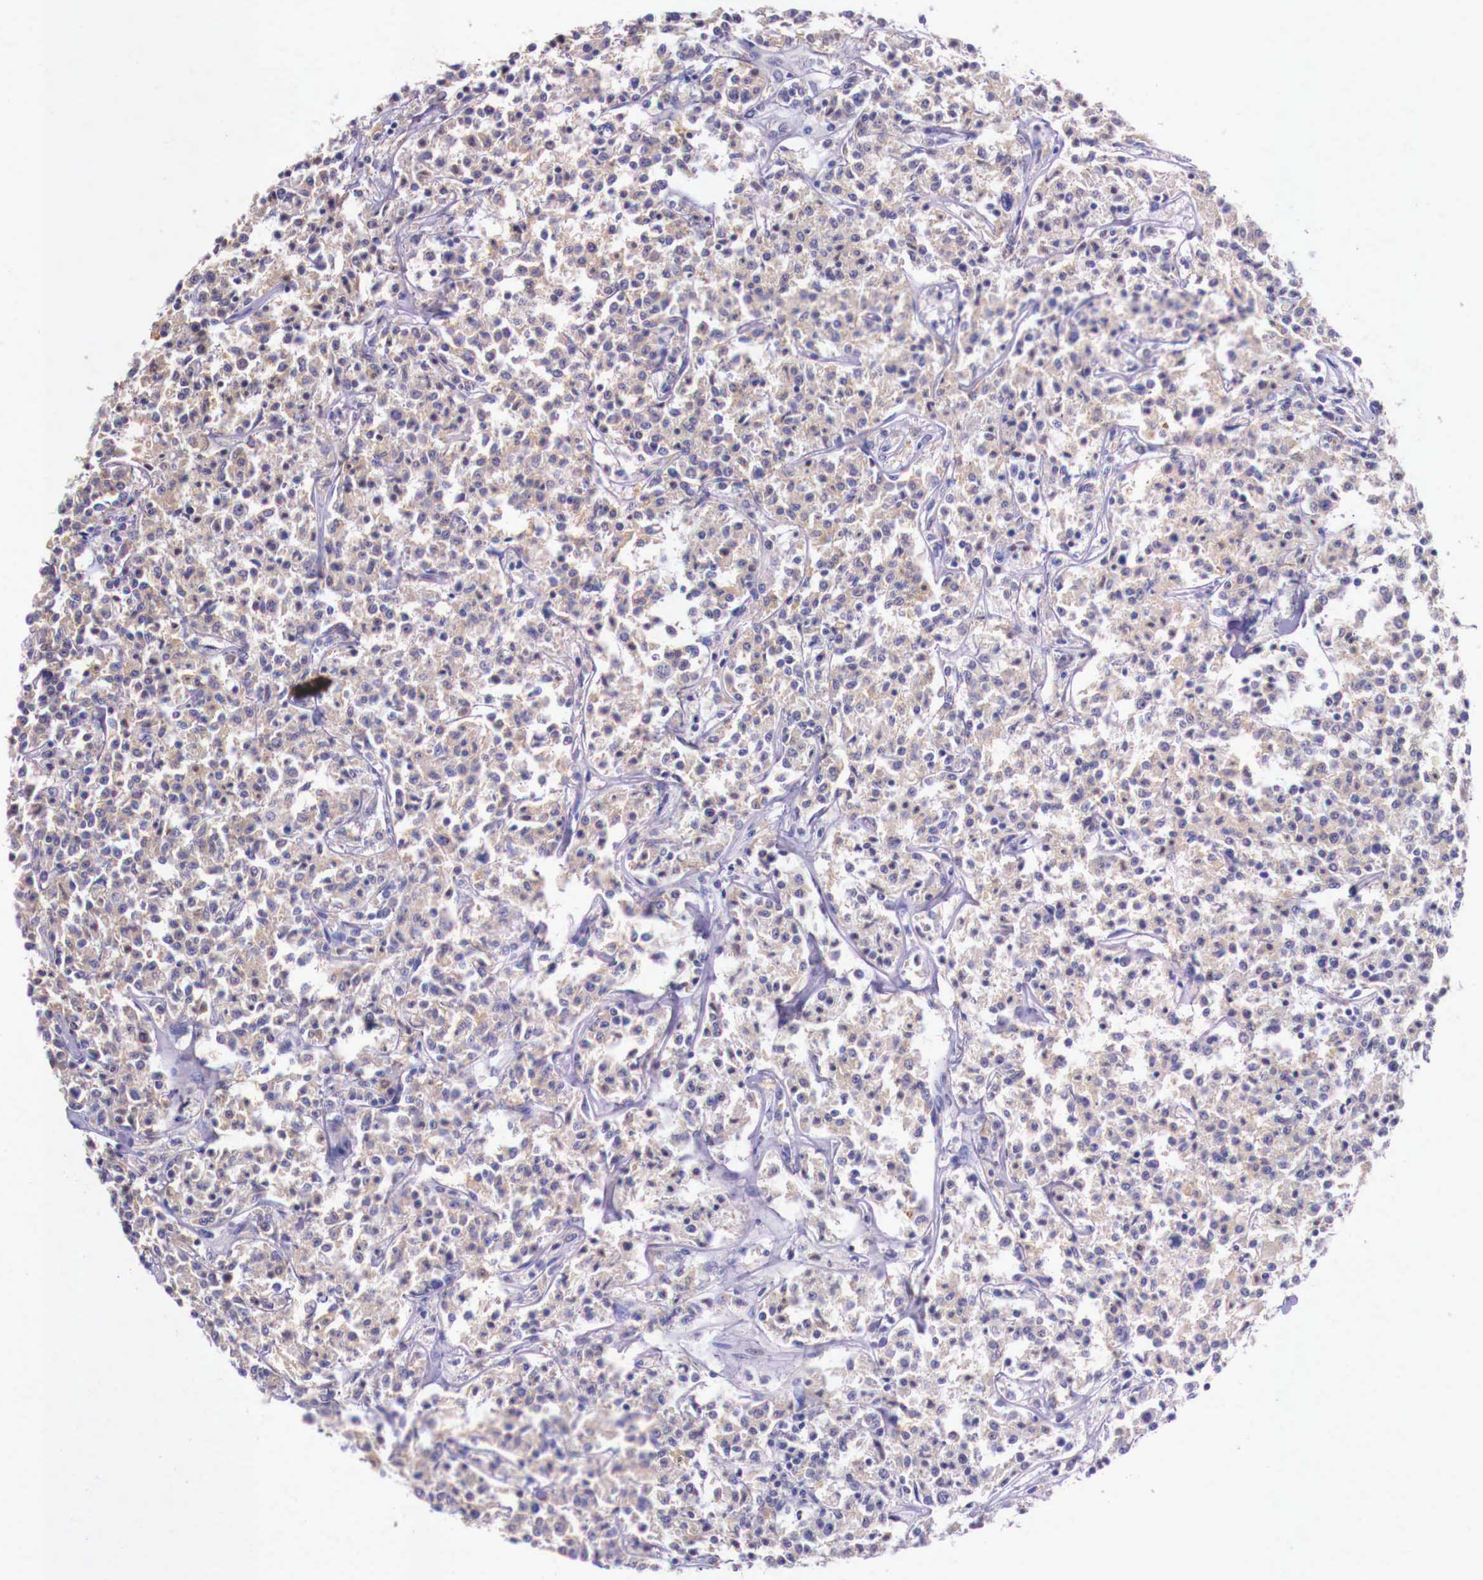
{"staining": {"intensity": "weak", "quantity": "25%-75%", "location": "cytoplasmic/membranous"}, "tissue": "lymphoma", "cell_type": "Tumor cells", "image_type": "cancer", "snomed": [{"axis": "morphology", "description": "Malignant lymphoma, non-Hodgkin's type, Low grade"}, {"axis": "topography", "description": "Small intestine"}], "caption": "Brown immunohistochemical staining in human lymphoma reveals weak cytoplasmic/membranous staining in about 25%-75% of tumor cells. (IHC, brightfield microscopy, high magnification).", "gene": "GRIPAP1", "patient": {"sex": "female", "age": 59}}